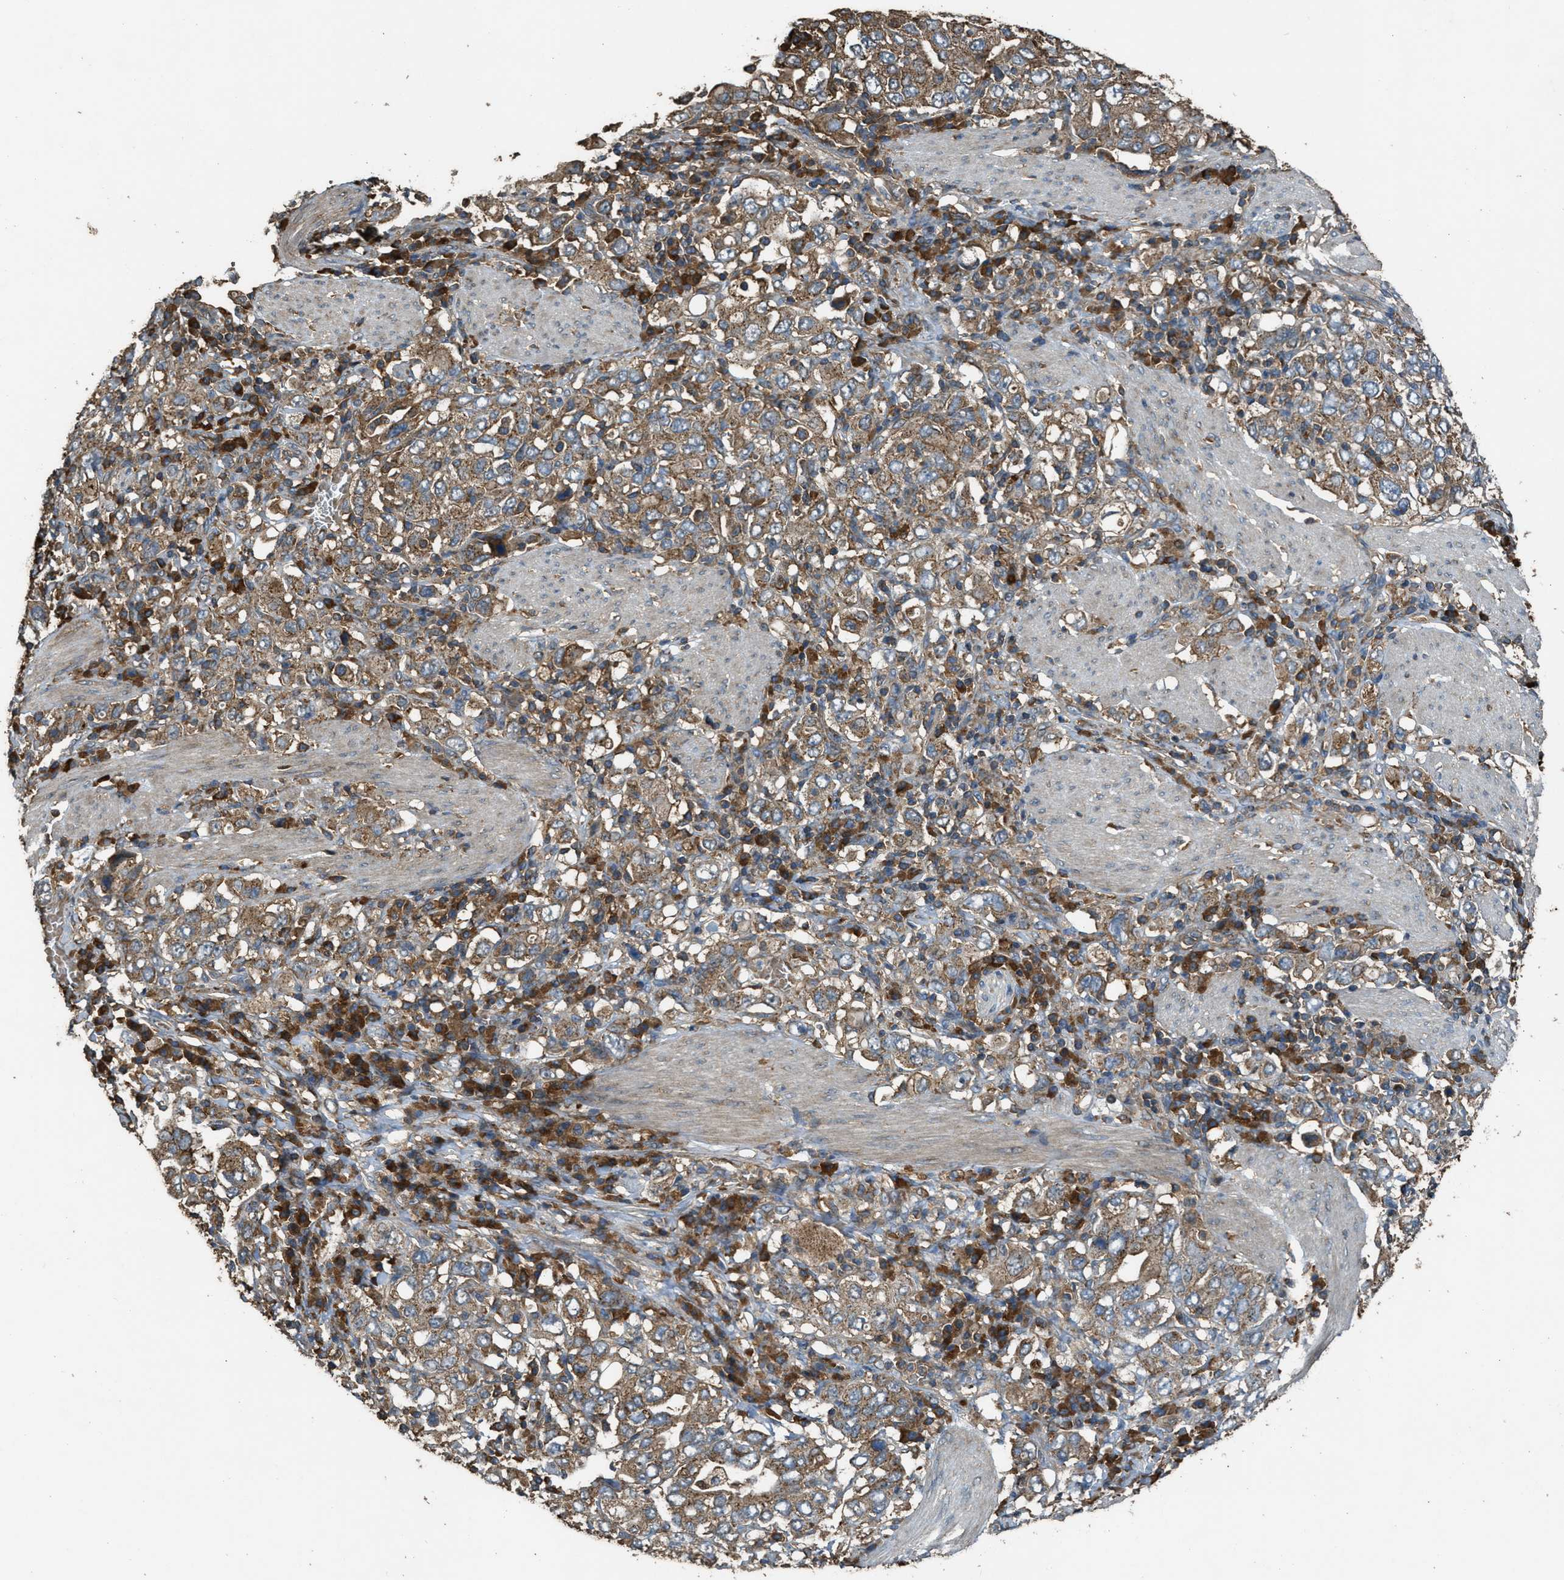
{"staining": {"intensity": "moderate", "quantity": ">75%", "location": "cytoplasmic/membranous"}, "tissue": "stomach cancer", "cell_type": "Tumor cells", "image_type": "cancer", "snomed": [{"axis": "morphology", "description": "Adenocarcinoma, NOS"}, {"axis": "topography", "description": "Stomach, upper"}], "caption": "Stomach cancer (adenocarcinoma) stained with a protein marker displays moderate staining in tumor cells.", "gene": "MAP3K8", "patient": {"sex": "male", "age": 62}}